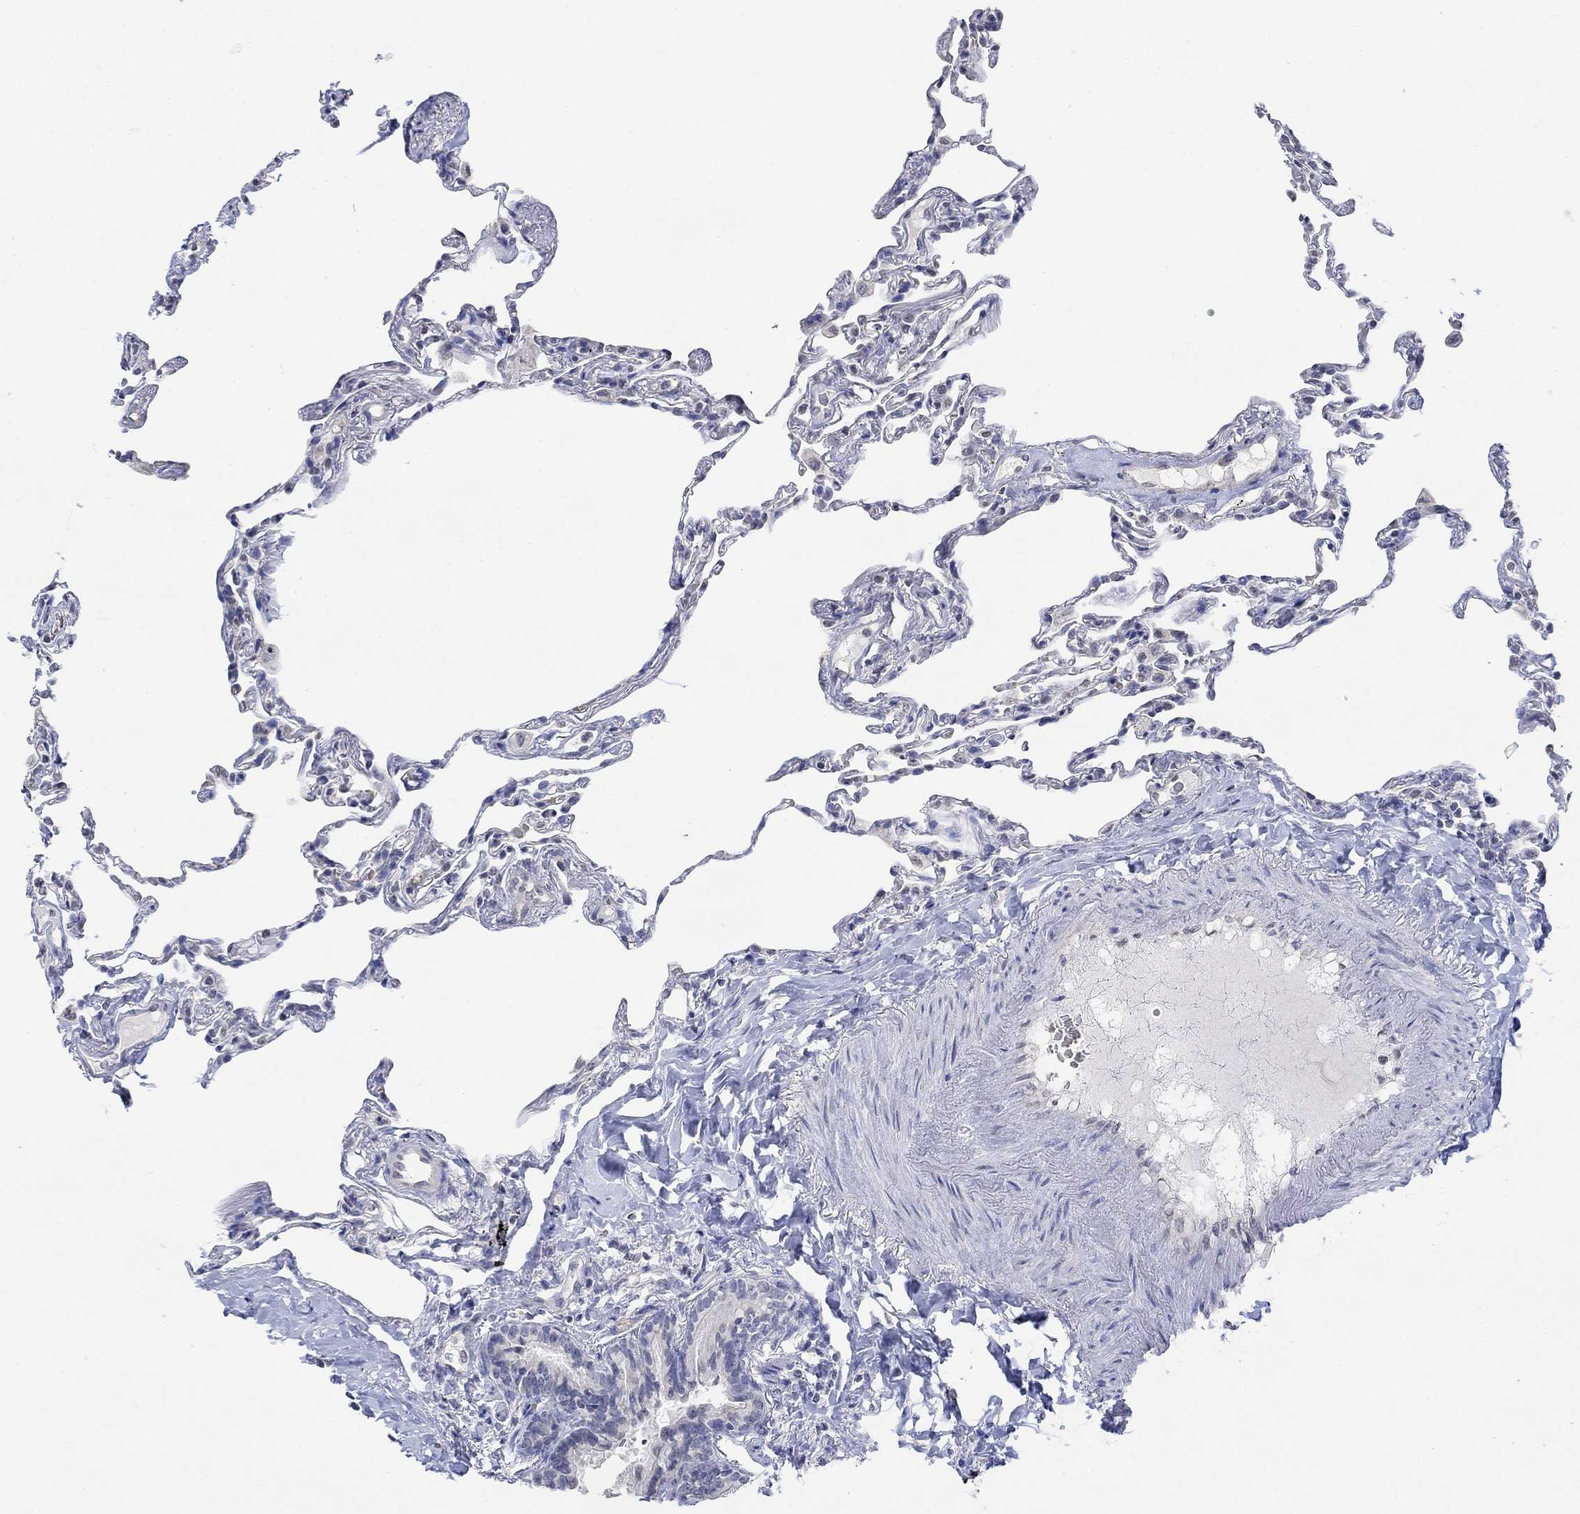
{"staining": {"intensity": "negative", "quantity": "none", "location": "none"}, "tissue": "lung", "cell_type": "Alveolar cells", "image_type": "normal", "snomed": [{"axis": "morphology", "description": "Normal tissue, NOS"}, {"axis": "topography", "description": "Lung"}], "caption": "Immunohistochemistry (IHC) micrograph of unremarkable lung stained for a protein (brown), which demonstrates no staining in alveolar cells. Brightfield microscopy of immunohistochemistry stained with DAB (brown) and hematoxylin (blue), captured at high magnification.", "gene": "TMEM255A", "patient": {"sex": "female", "age": 57}}